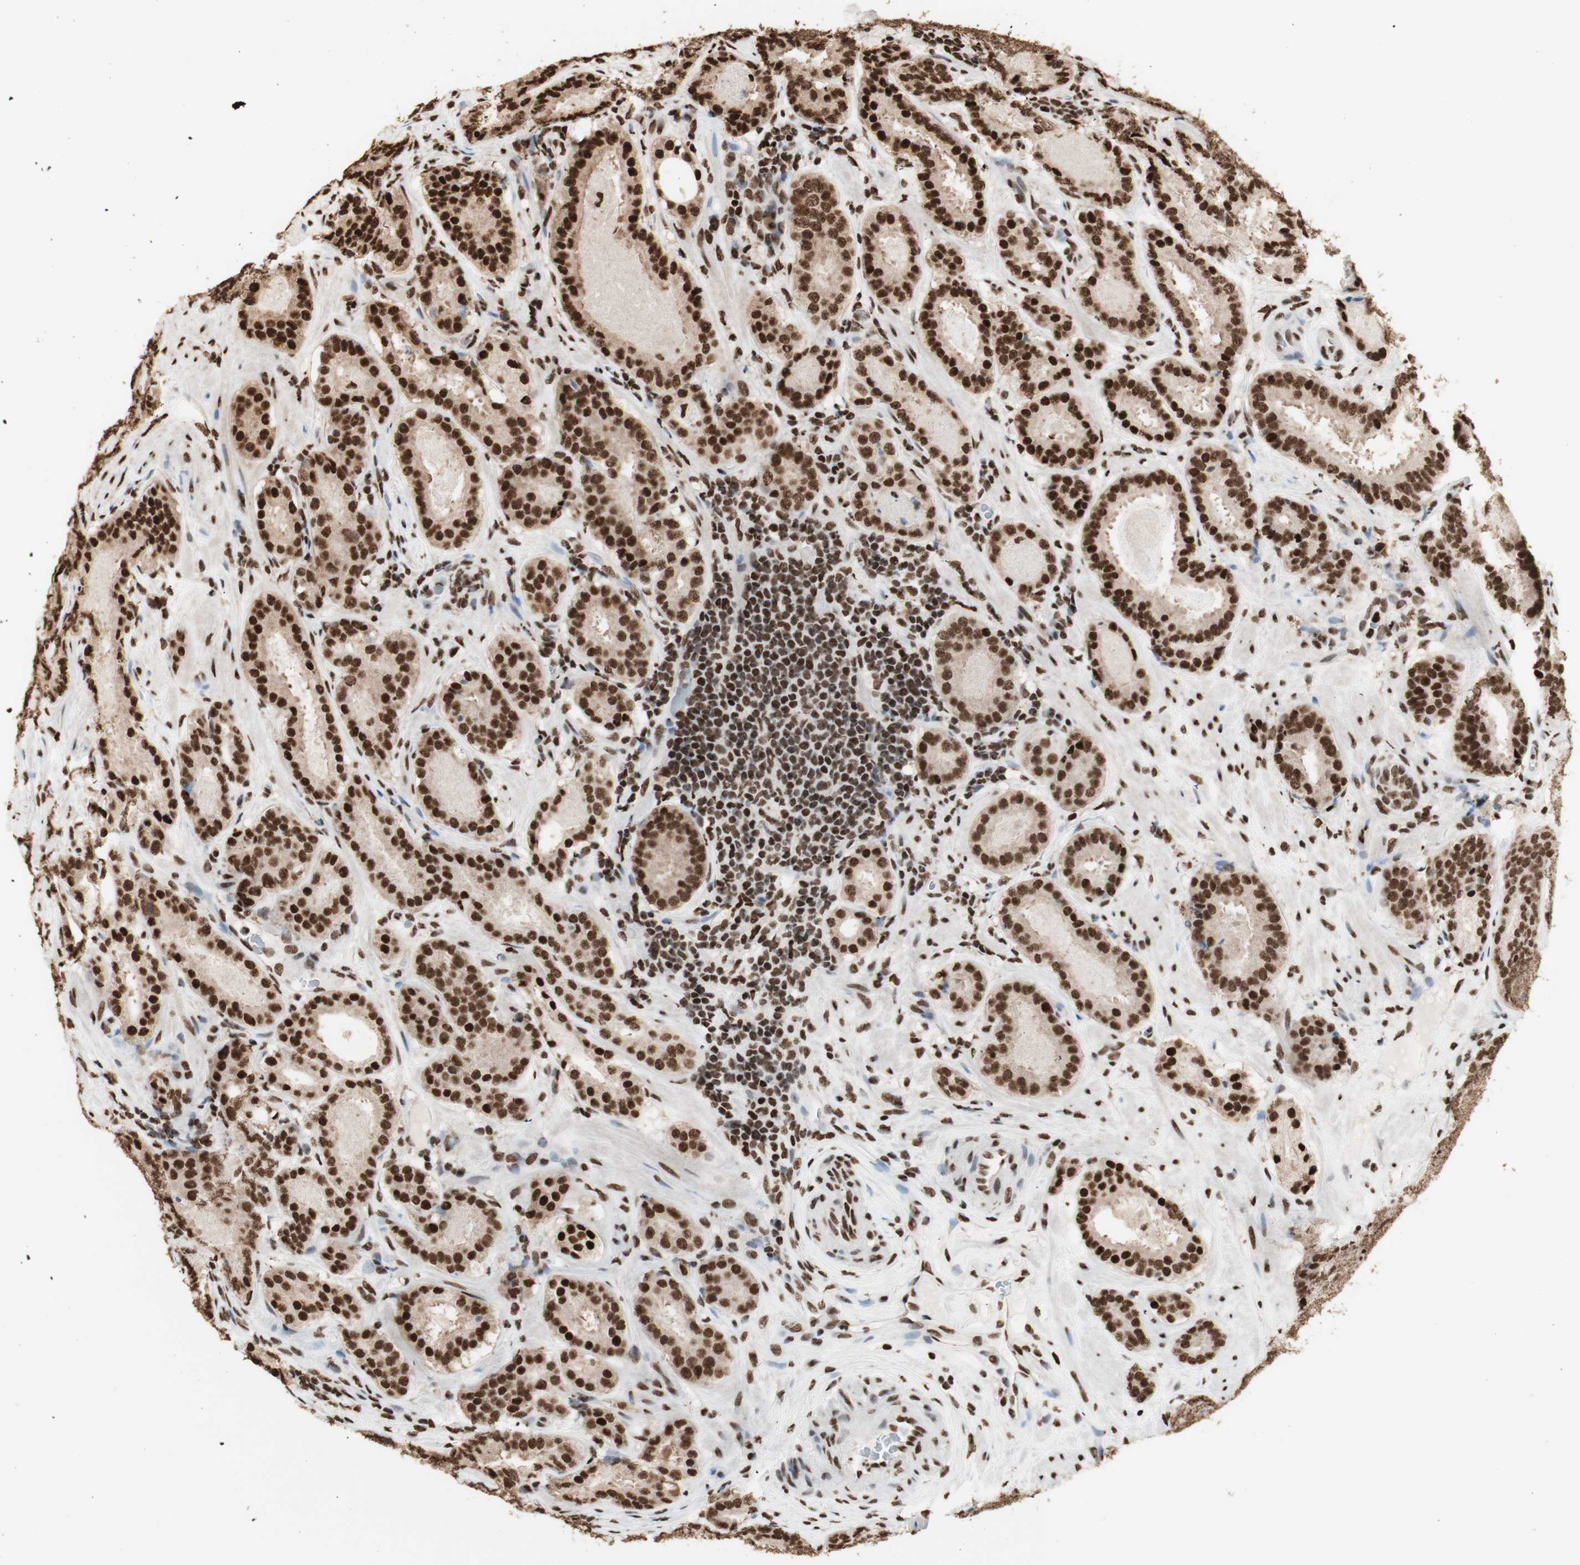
{"staining": {"intensity": "strong", "quantity": ">75%", "location": "cytoplasmic/membranous,nuclear"}, "tissue": "prostate cancer", "cell_type": "Tumor cells", "image_type": "cancer", "snomed": [{"axis": "morphology", "description": "Adenocarcinoma, Low grade"}, {"axis": "topography", "description": "Prostate"}], "caption": "Human prostate adenocarcinoma (low-grade) stained for a protein (brown) exhibits strong cytoplasmic/membranous and nuclear positive expression in approximately >75% of tumor cells.", "gene": "HNRNPA2B1", "patient": {"sex": "male", "age": 69}}